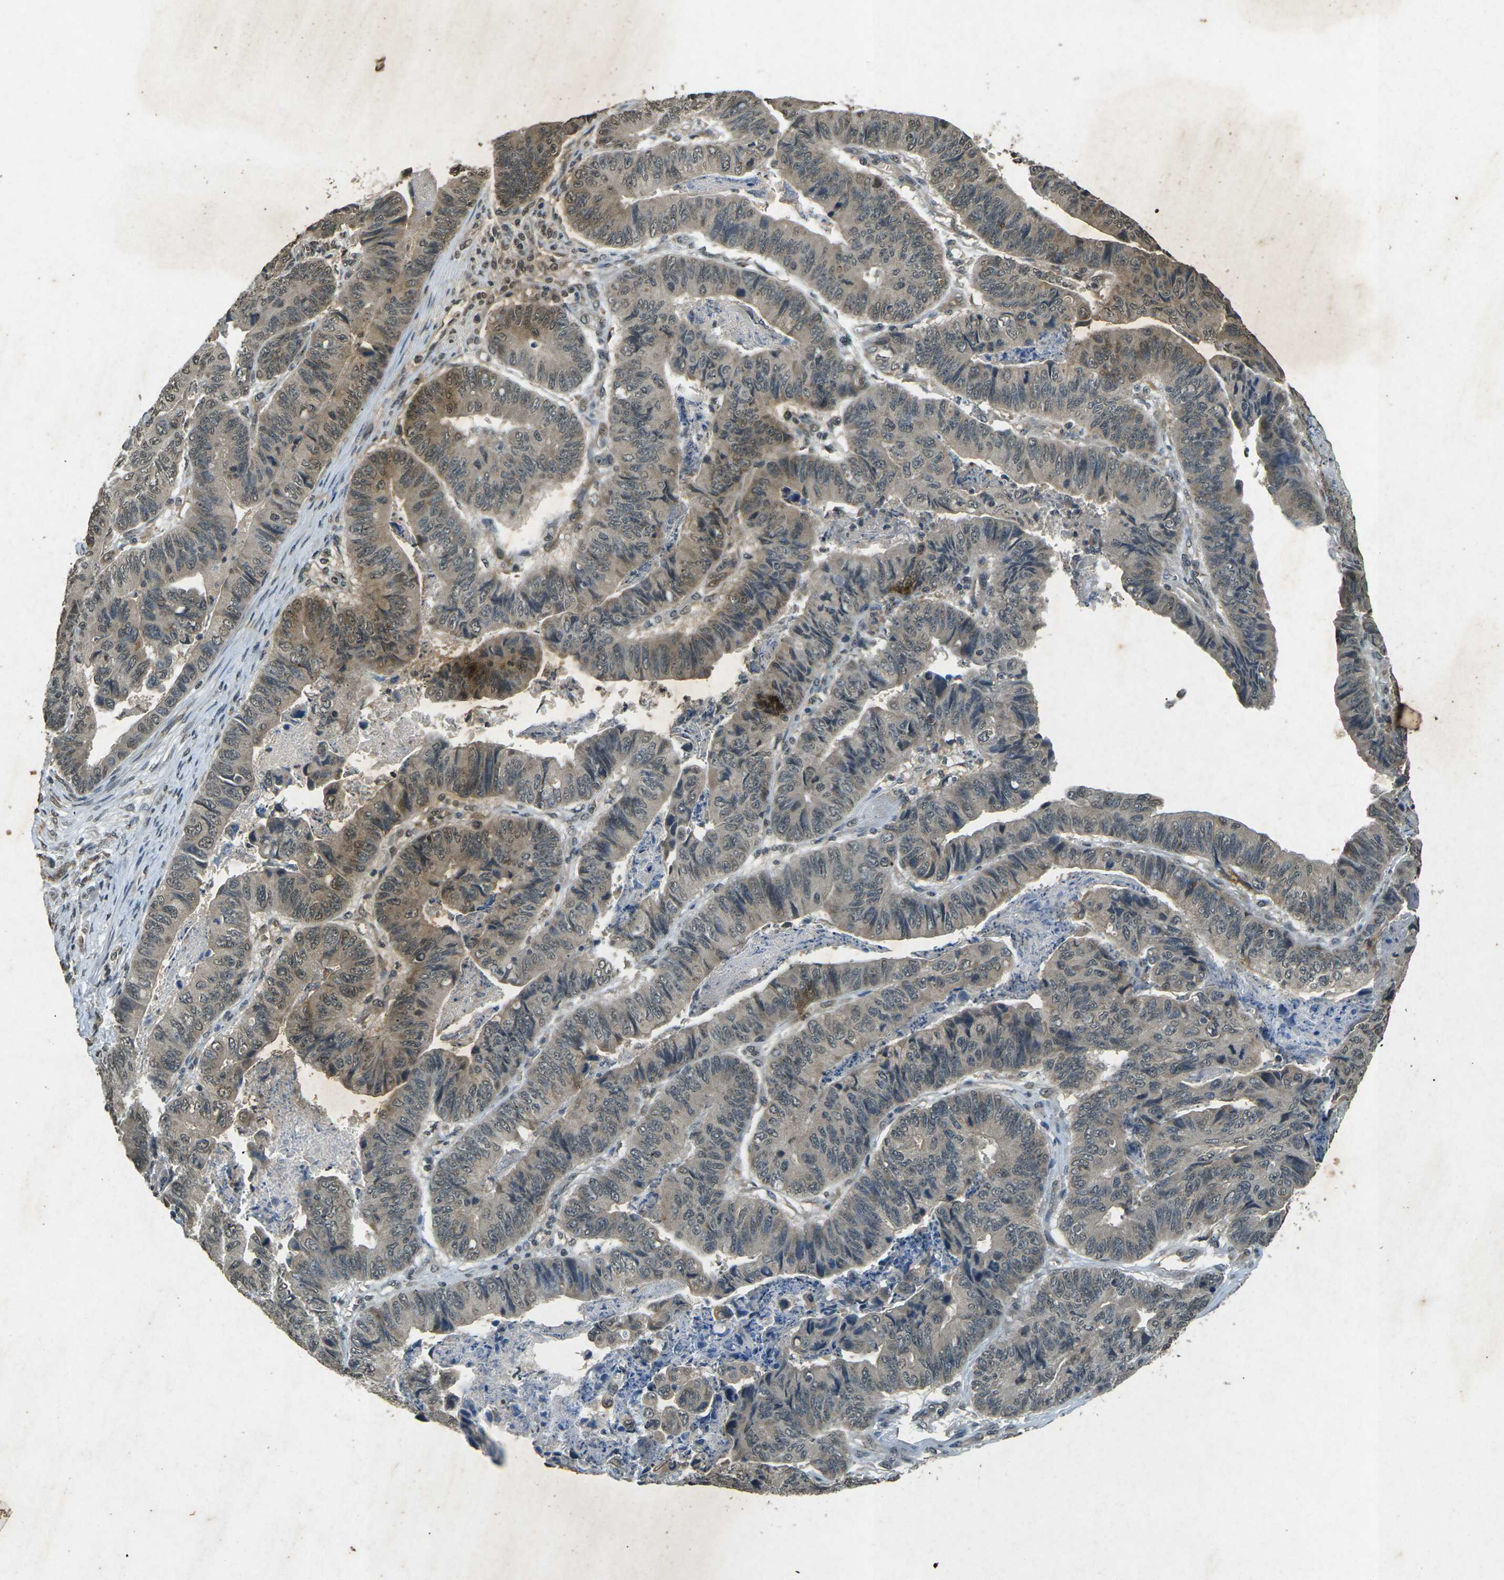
{"staining": {"intensity": "moderate", "quantity": "25%-75%", "location": "cytoplasmic/membranous"}, "tissue": "stomach cancer", "cell_type": "Tumor cells", "image_type": "cancer", "snomed": [{"axis": "morphology", "description": "Adenocarcinoma, NOS"}, {"axis": "topography", "description": "Stomach, lower"}], "caption": "IHC photomicrograph of neoplastic tissue: stomach adenocarcinoma stained using IHC reveals medium levels of moderate protein expression localized specifically in the cytoplasmic/membranous of tumor cells, appearing as a cytoplasmic/membranous brown color.", "gene": "PDE2A", "patient": {"sex": "male", "age": 77}}